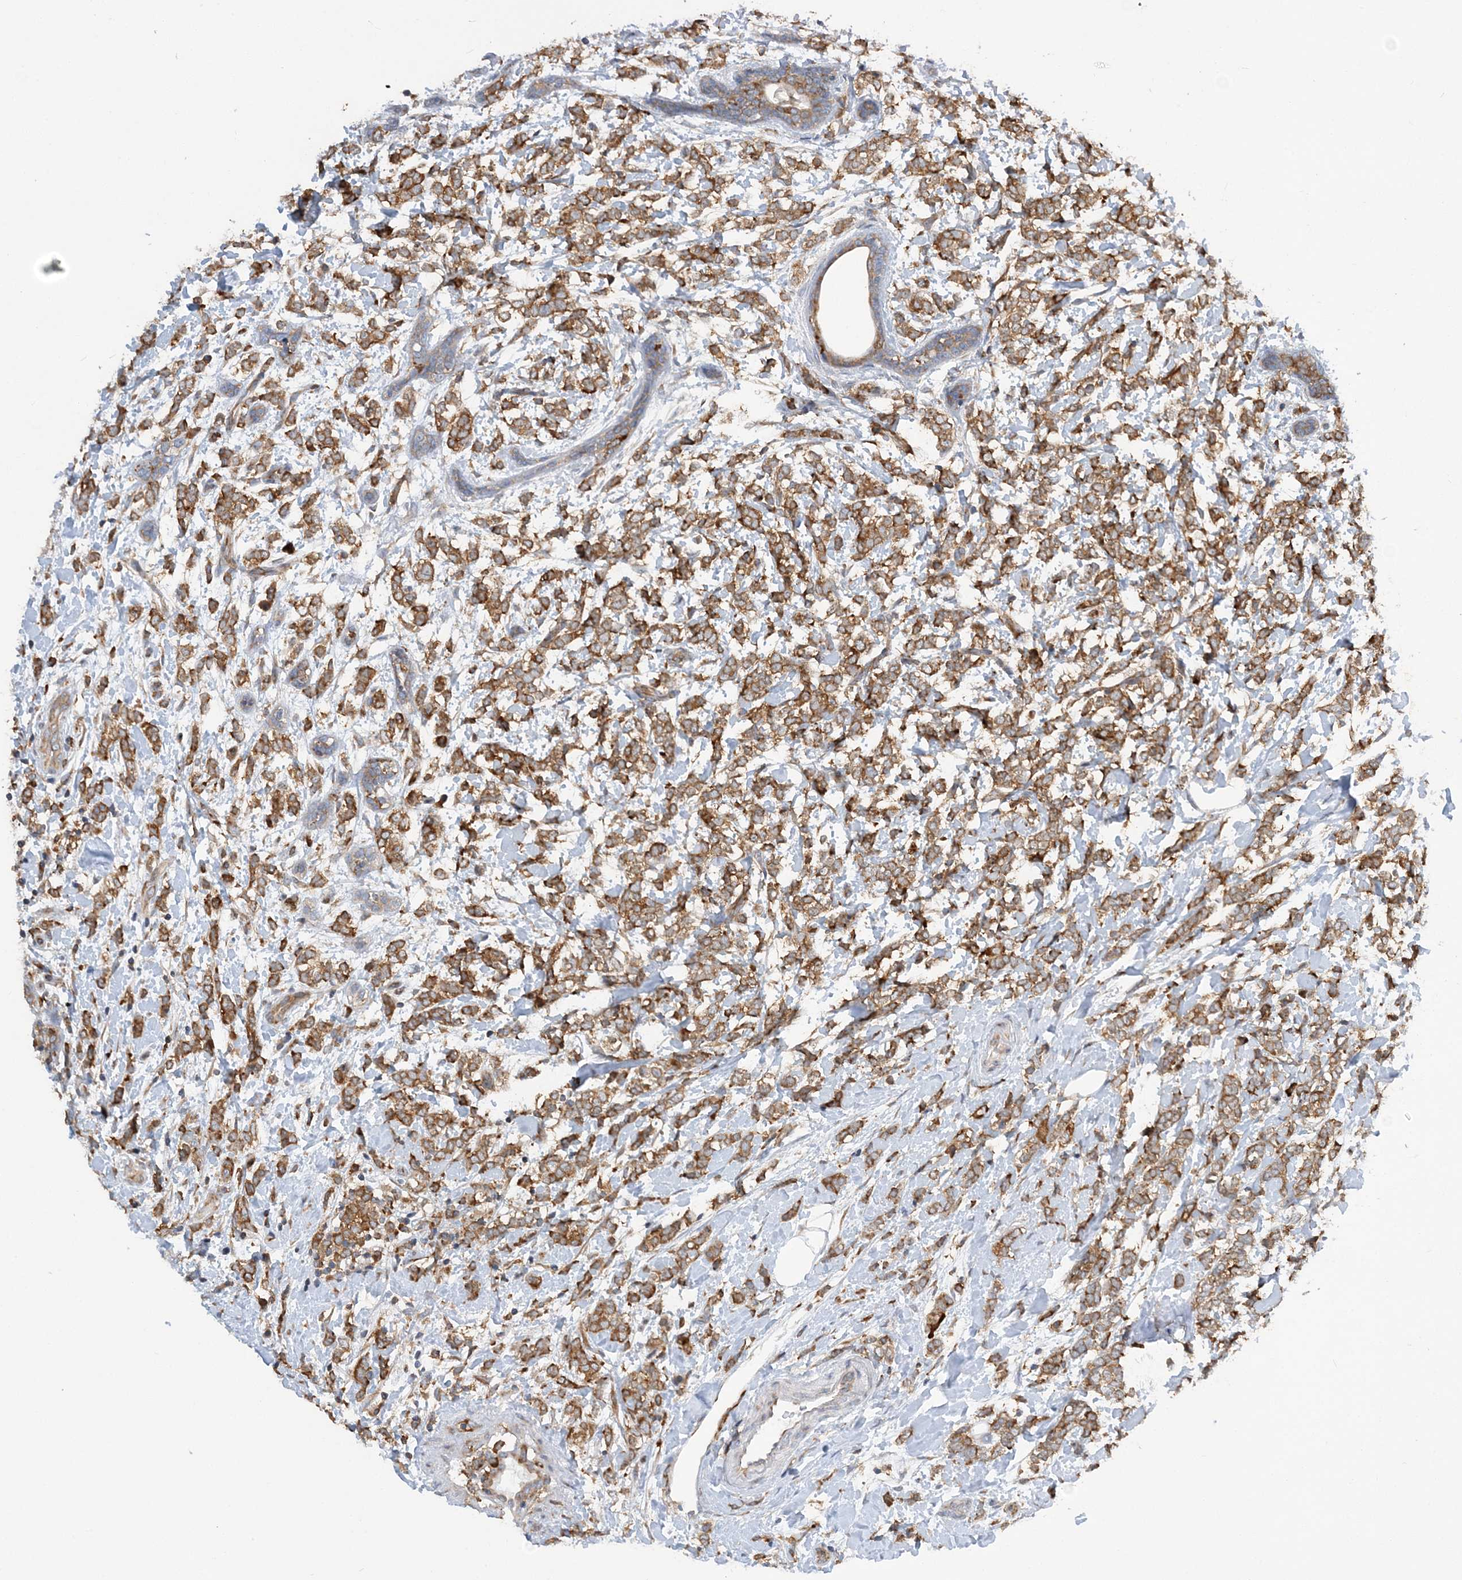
{"staining": {"intensity": "moderate", "quantity": ">75%", "location": "cytoplasmic/membranous"}, "tissue": "breast cancer", "cell_type": "Tumor cells", "image_type": "cancer", "snomed": [{"axis": "morphology", "description": "Normal tissue, NOS"}, {"axis": "morphology", "description": "Lobular carcinoma"}, {"axis": "topography", "description": "Breast"}], "caption": "There is medium levels of moderate cytoplasmic/membranous expression in tumor cells of breast cancer (lobular carcinoma), as demonstrated by immunohistochemical staining (brown color).", "gene": "LARP4B", "patient": {"sex": "female", "age": 47}}